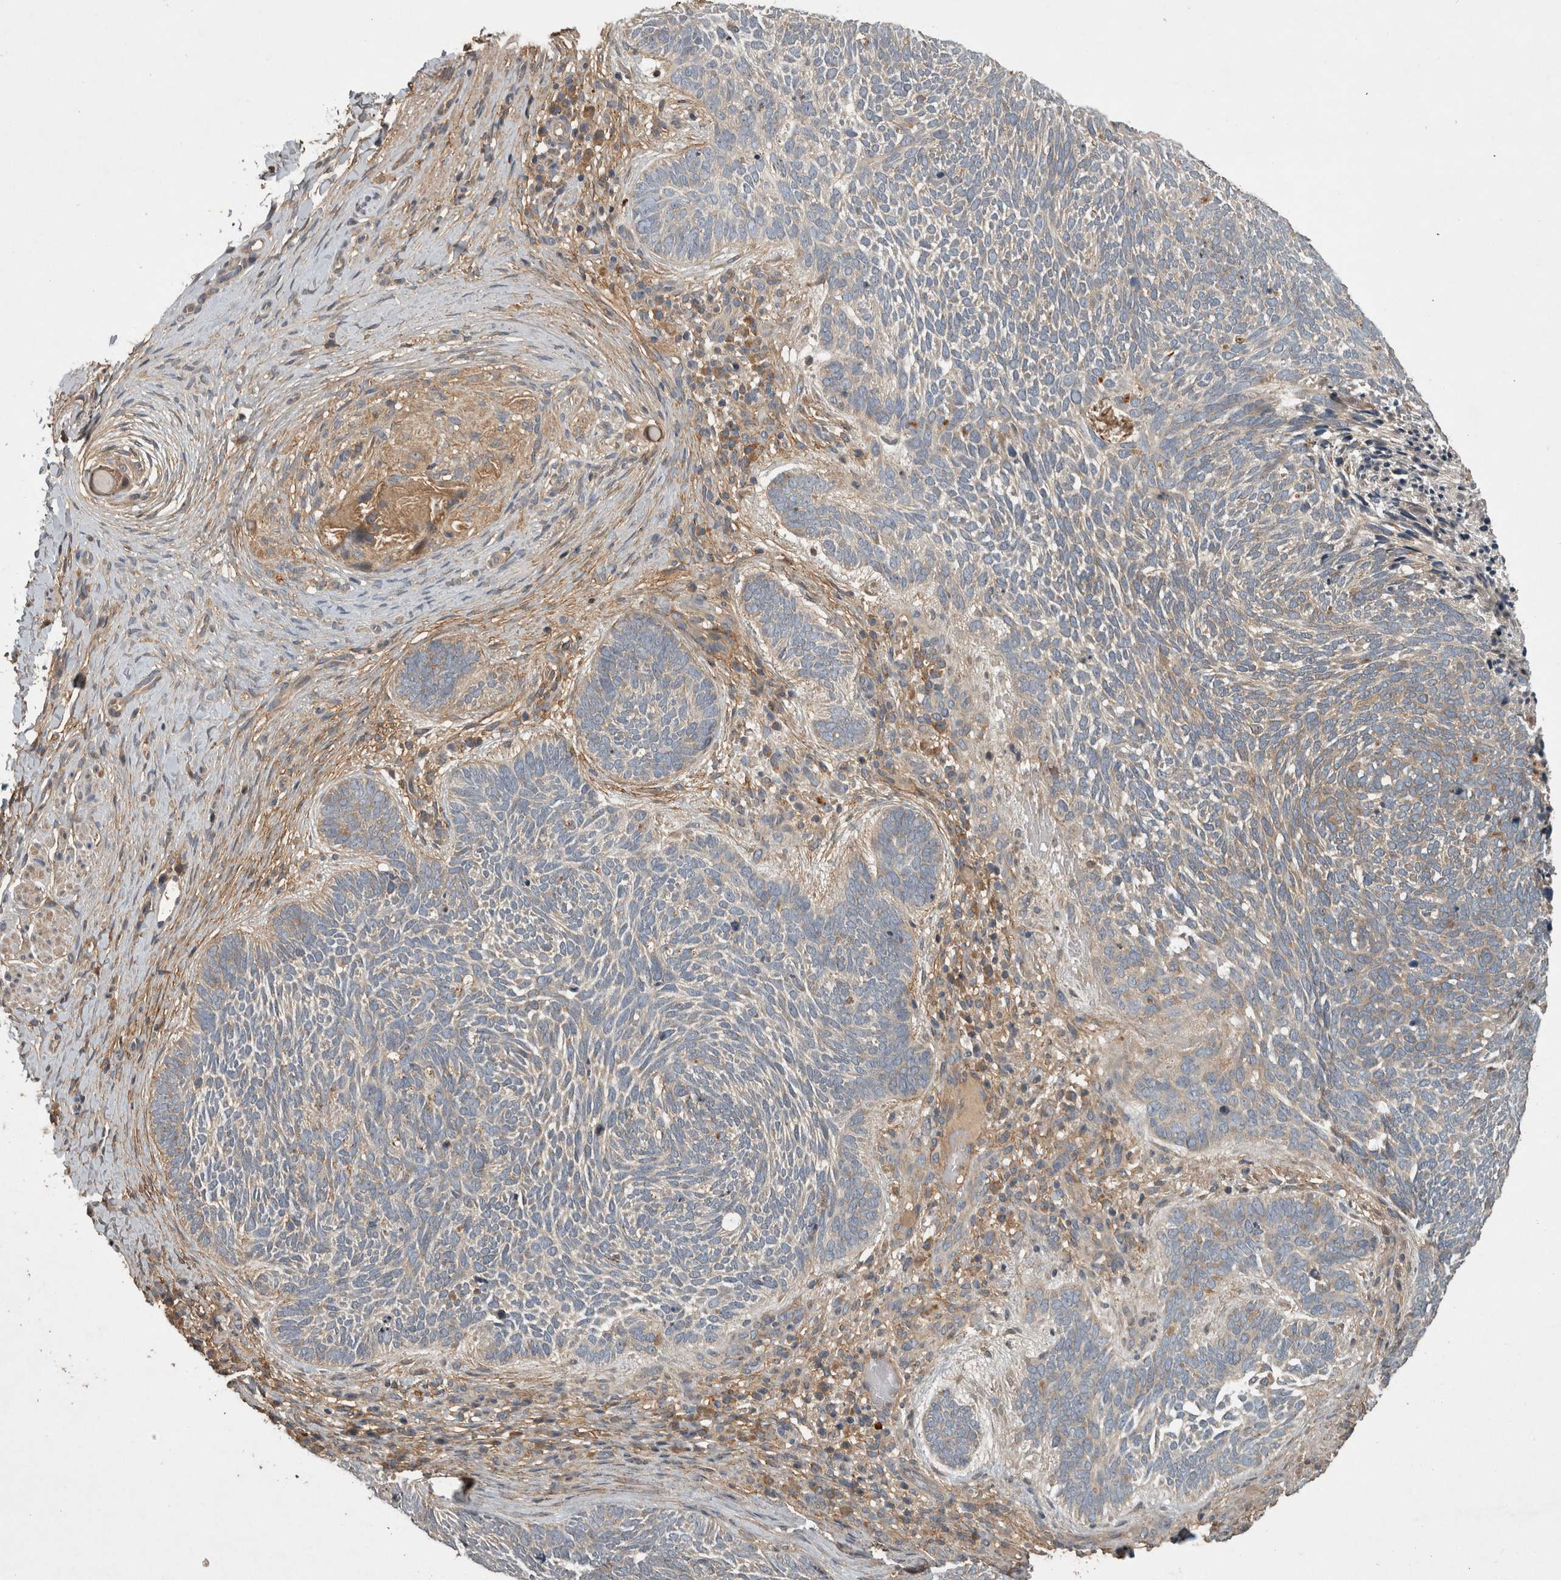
{"staining": {"intensity": "negative", "quantity": "none", "location": "none"}, "tissue": "skin cancer", "cell_type": "Tumor cells", "image_type": "cancer", "snomed": [{"axis": "morphology", "description": "Basal cell carcinoma"}, {"axis": "topography", "description": "Skin"}], "caption": "Protein analysis of skin cancer exhibits no significant expression in tumor cells.", "gene": "TRMT61B", "patient": {"sex": "female", "age": 85}}